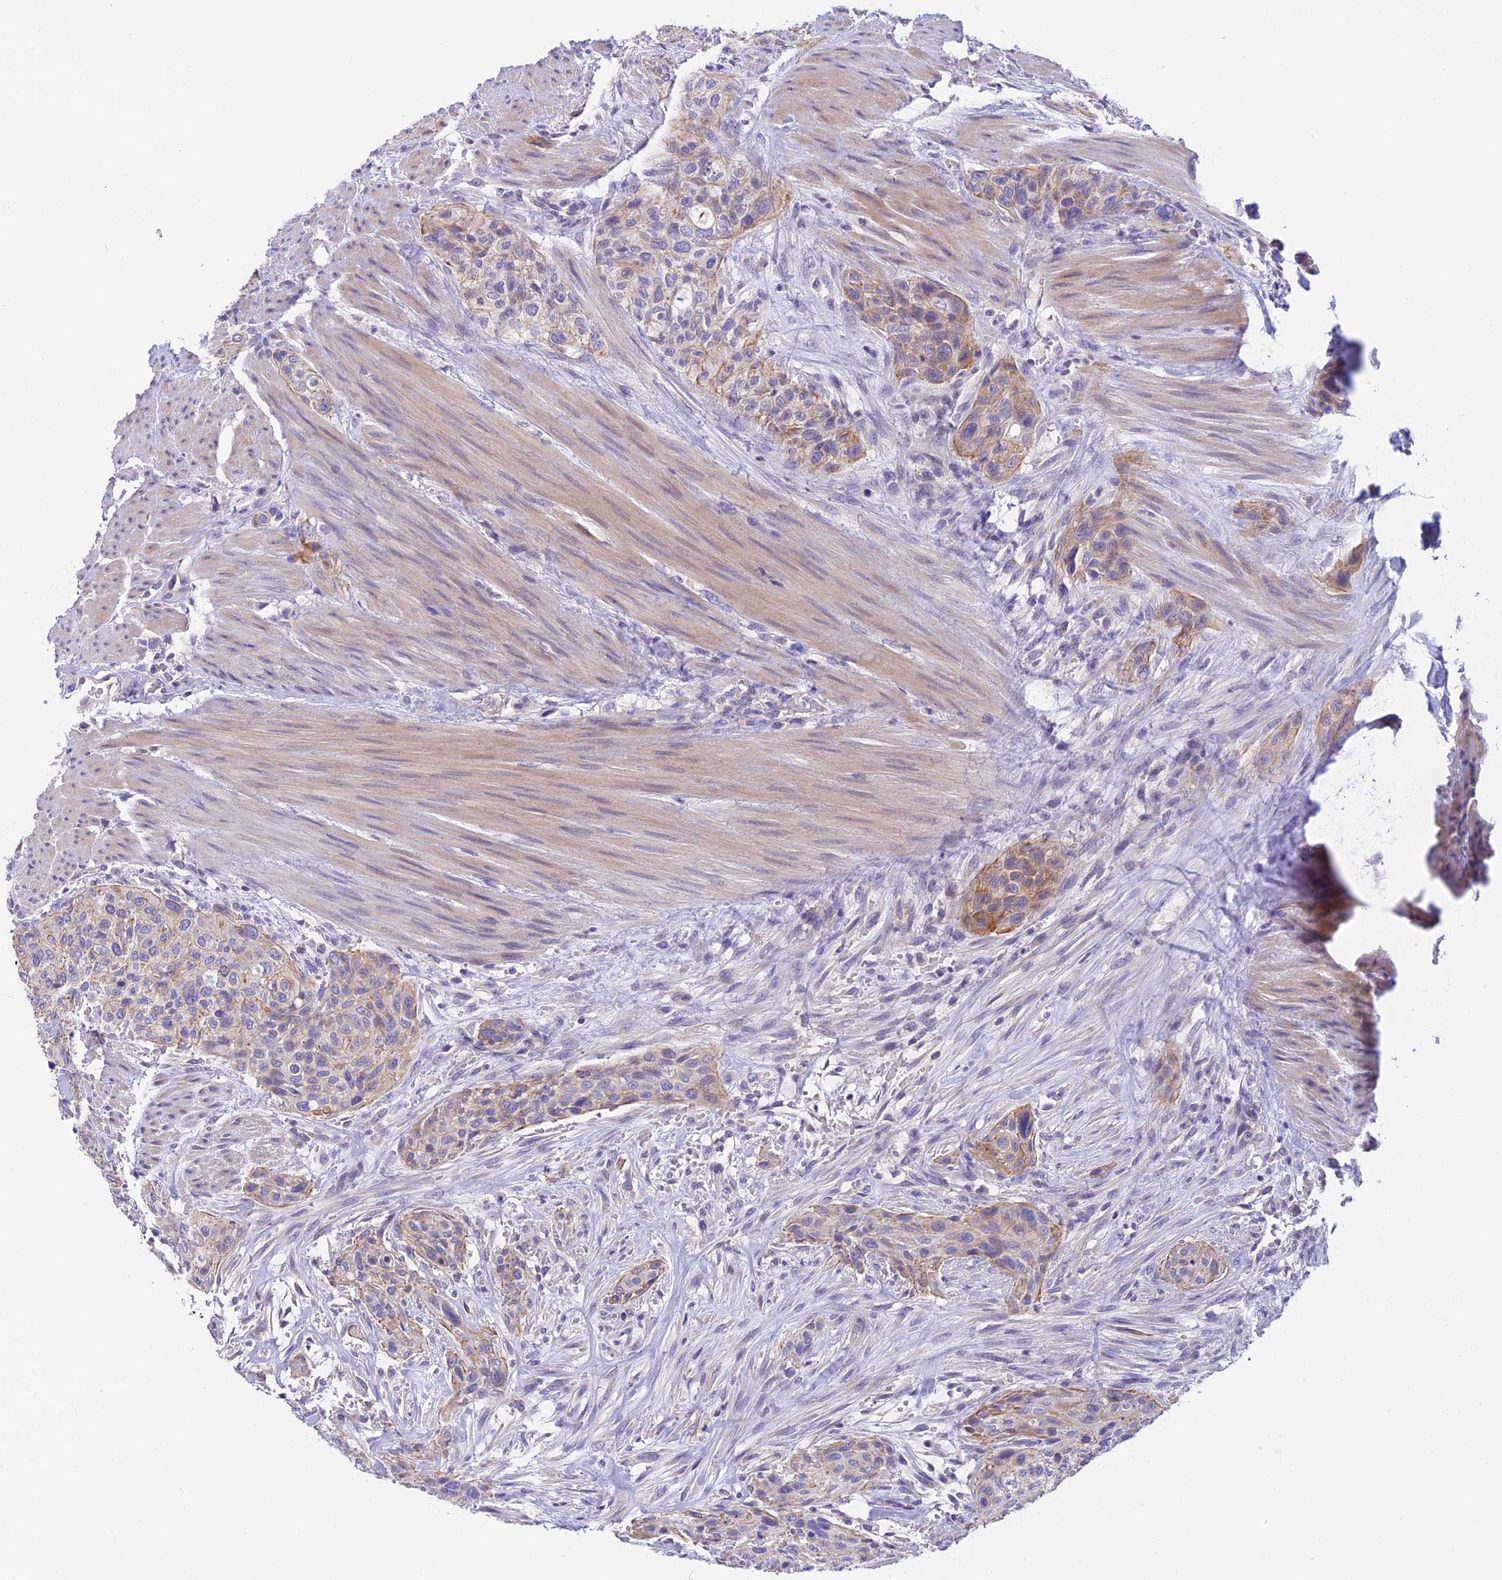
{"staining": {"intensity": "moderate", "quantity": "<25%", "location": "cytoplasmic/membranous"}, "tissue": "urothelial cancer", "cell_type": "Tumor cells", "image_type": "cancer", "snomed": [{"axis": "morphology", "description": "Urothelial carcinoma, High grade"}, {"axis": "topography", "description": "Urinary bladder"}], "caption": "Immunohistochemical staining of urothelial cancer shows low levels of moderate cytoplasmic/membranous protein staining in about <25% of tumor cells. Immunohistochemistry stains the protein in brown and the nuclei are stained blue.", "gene": "C17orf67", "patient": {"sex": "male", "age": 35}}